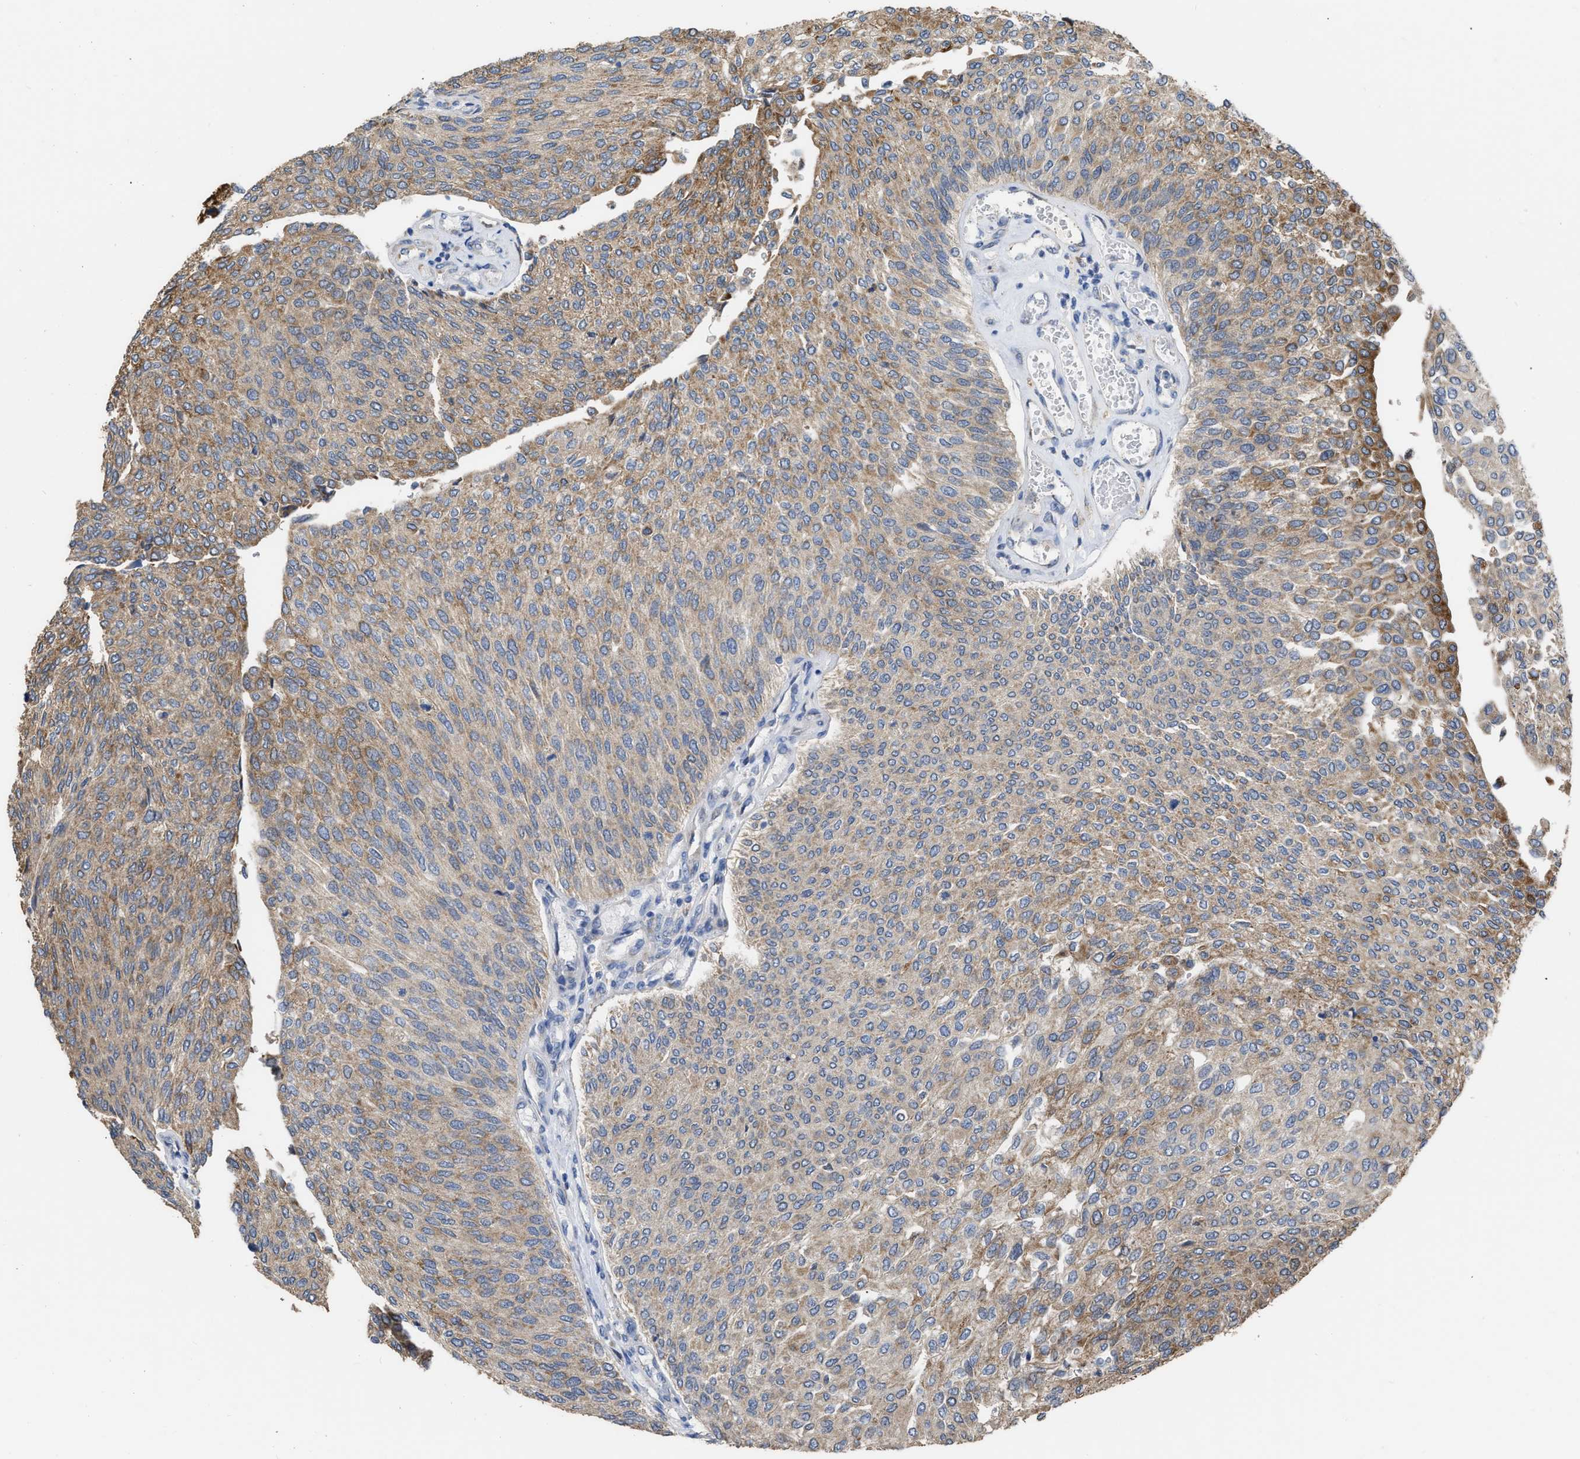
{"staining": {"intensity": "moderate", "quantity": ">75%", "location": "cytoplasmic/membranous"}, "tissue": "urothelial cancer", "cell_type": "Tumor cells", "image_type": "cancer", "snomed": [{"axis": "morphology", "description": "Urothelial carcinoma, Low grade"}, {"axis": "topography", "description": "Urinary bladder"}], "caption": "Tumor cells exhibit moderate cytoplasmic/membranous expression in approximately >75% of cells in urothelial carcinoma (low-grade).", "gene": "AK2", "patient": {"sex": "female", "age": 79}}